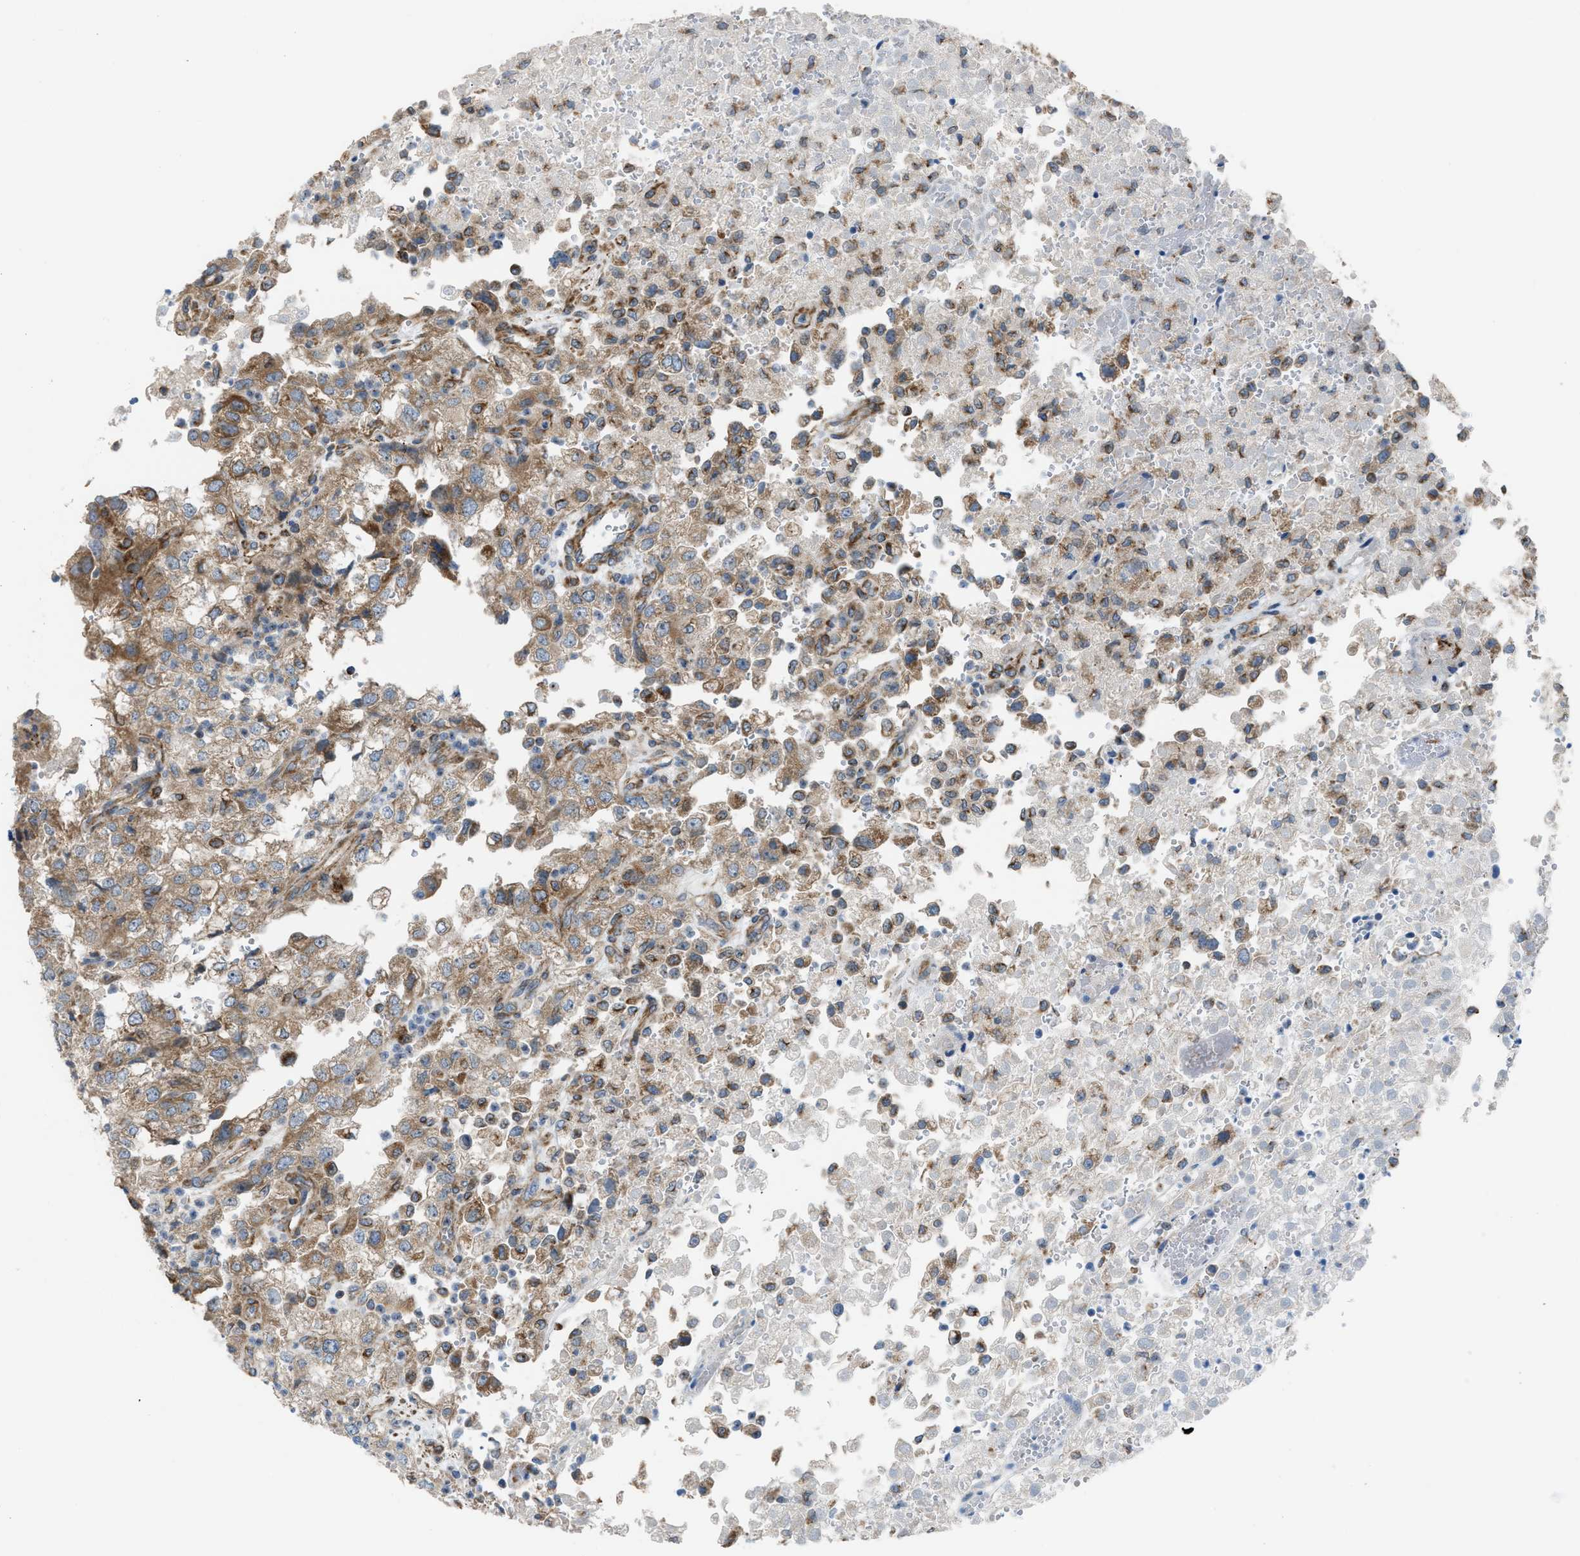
{"staining": {"intensity": "moderate", "quantity": ">75%", "location": "cytoplasmic/membranous"}, "tissue": "renal cancer", "cell_type": "Tumor cells", "image_type": "cancer", "snomed": [{"axis": "morphology", "description": "Adenocarcinoma, NOS"}, {"axis": "topography", "description": "Kidney"}], "caption": "Immunohistochemistry (IHC) (DAB) staining of renal cancer displays moderate cytoplasmic/membranous protein expression in about >75% of tumor cells.", "gene": "SLC10A3", "patient": {"sex": "female", "age": 54}}